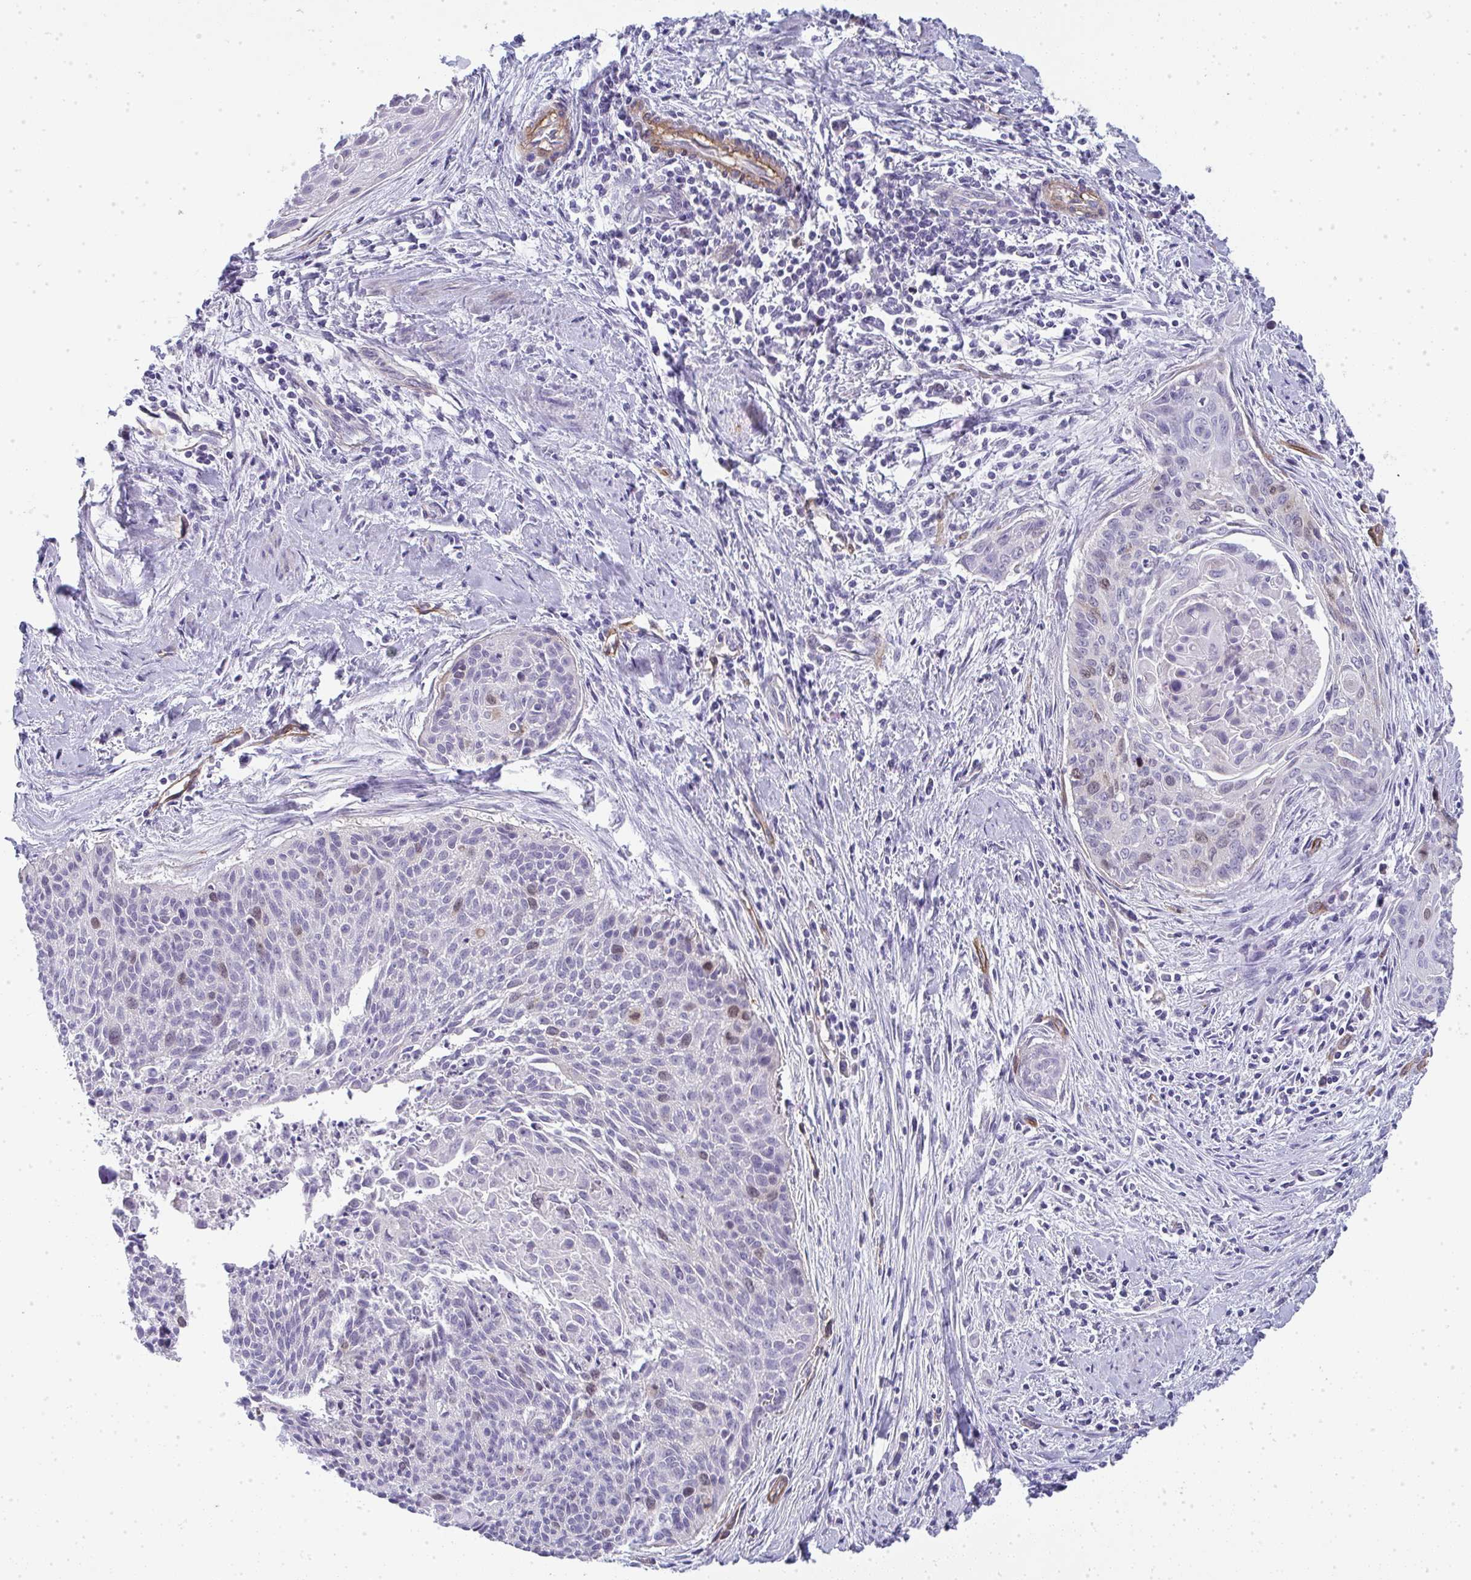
{"staining": {"intensity": "weak", "quantity": "<25%", "location": "nuclear"}, "tissue": "cervical cancer", "cell_type": "Tumor cells", "image_type": "cancer", "snomed": [{"axis": "morphology", "description": "Squamous cell carcinoma, NOS"}, {"axis": "topography", "description": "Cervix"}], "caption": "This is a photomicrograph of IHC staining of squamous cell carcinoma (cervical), which shows no expression in tumor cells.", "gene": "UBE2S", "patient": {"sex": "female", "age": 55}}